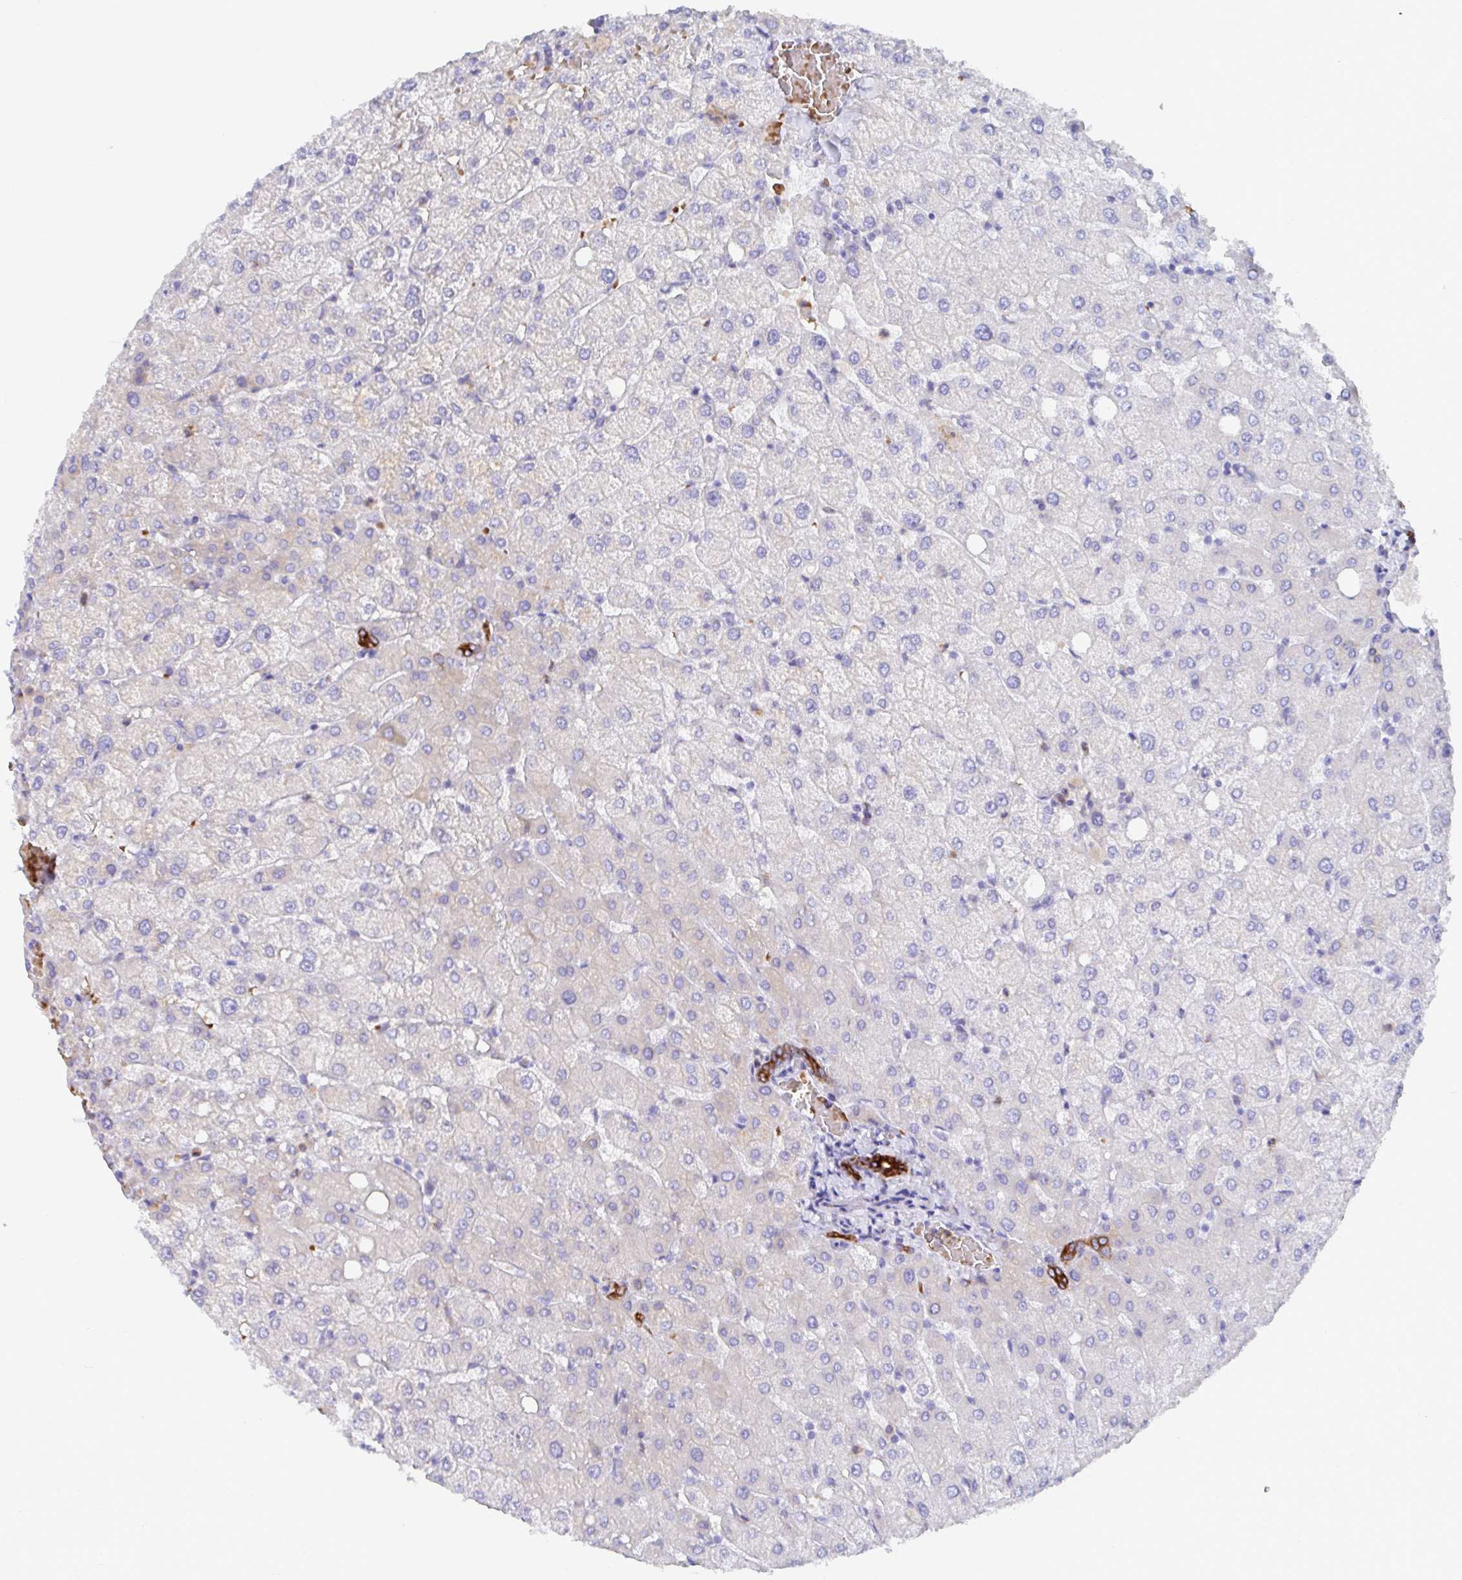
{"staining": {"intensity": "strong", "quantity": ">75%", "location": "cytoplasmic/membranous"}, "tissue": "liver", "cell_type": "Cholangiocytes", "image_type": "normal", "snomed": [{"axis": "morphology", "description": "Normal tissue, NOS"}, {"axis": "topography", "description": "Liver"}], "caption": "High-magnification brightfield microscopy of benign liver stained with DAB (3,3'-diaminobenzidine) (brown) and counterstained with hematoxylin (blue). cholangiocytes exhibit strong cytoplasmic/membranous positivity is identified in about>75% of cells. The staining was performed using DAB, with brown indicating positive protein expression. Nuclei are stained blue with hematoxylin.", "gene": "CLDN8", "patient": {"sex": "female", "age": 54}}